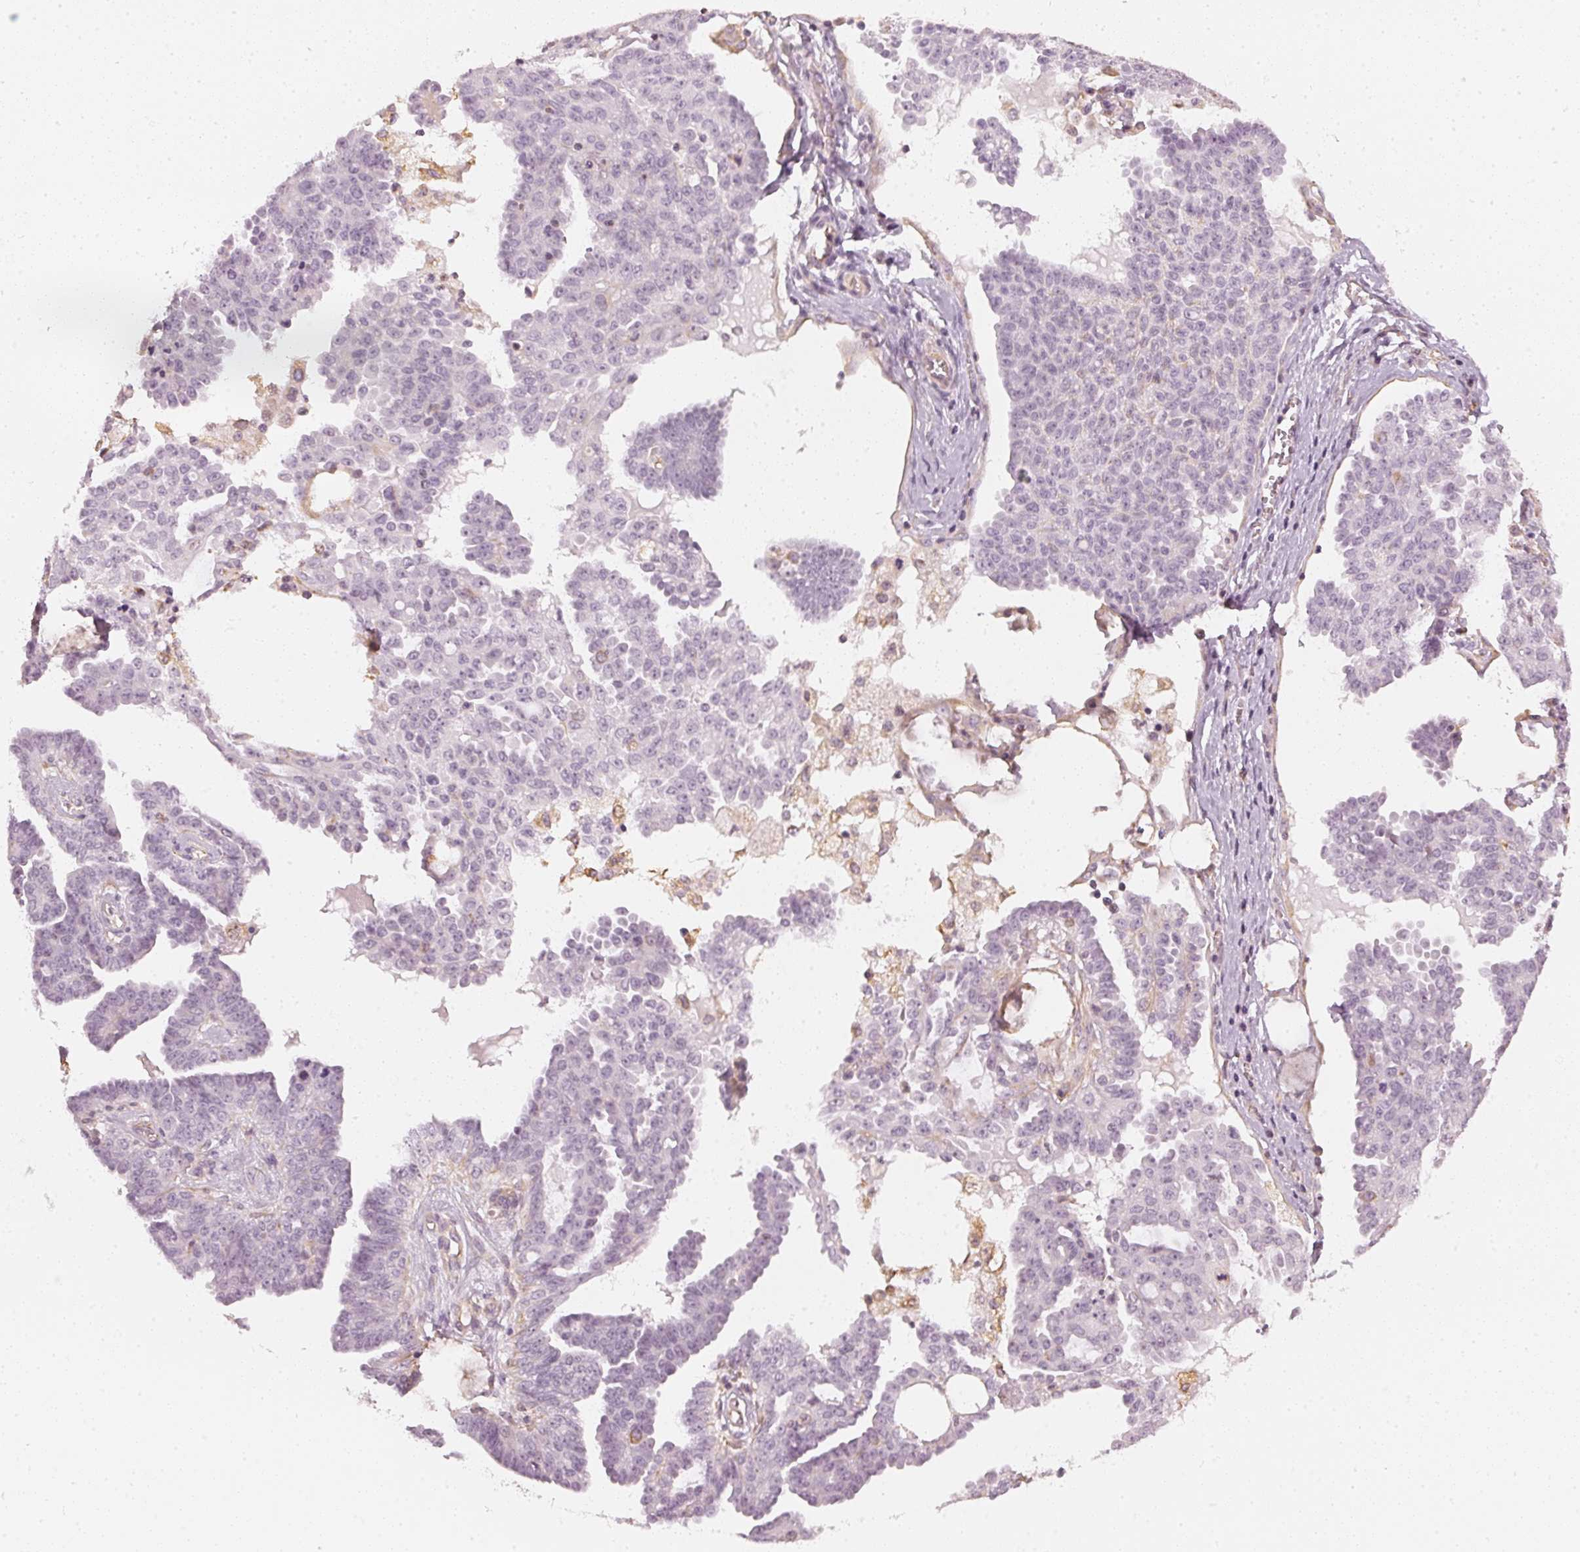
{"staining": {"intensity": "negative", "quantity": "none", "location": "none"}, "tissue": "ovarian cancer", "cell_type": "Tumor cells", "image_type": "cancer", "snomed": [{"axis": "morphology", "description": "Cystadenocarcinoma, serous, NOS"}, {"axis": "topography", "description": "Ovary"}], "caption": "Immunohistochemistry (IHC) histopathology image of human serous cystadenocarcinoma (ovarian) stained for a protein (brown), which exhibits no positivity in tumor cells. The staining was performed using DAB to visualize the protein expression in brown, while the nuclei were stained in blue with hematoxylin (Magnification: 20x).", "gene": "APLP1", "patient": {"sex": "female", "age": 71}}